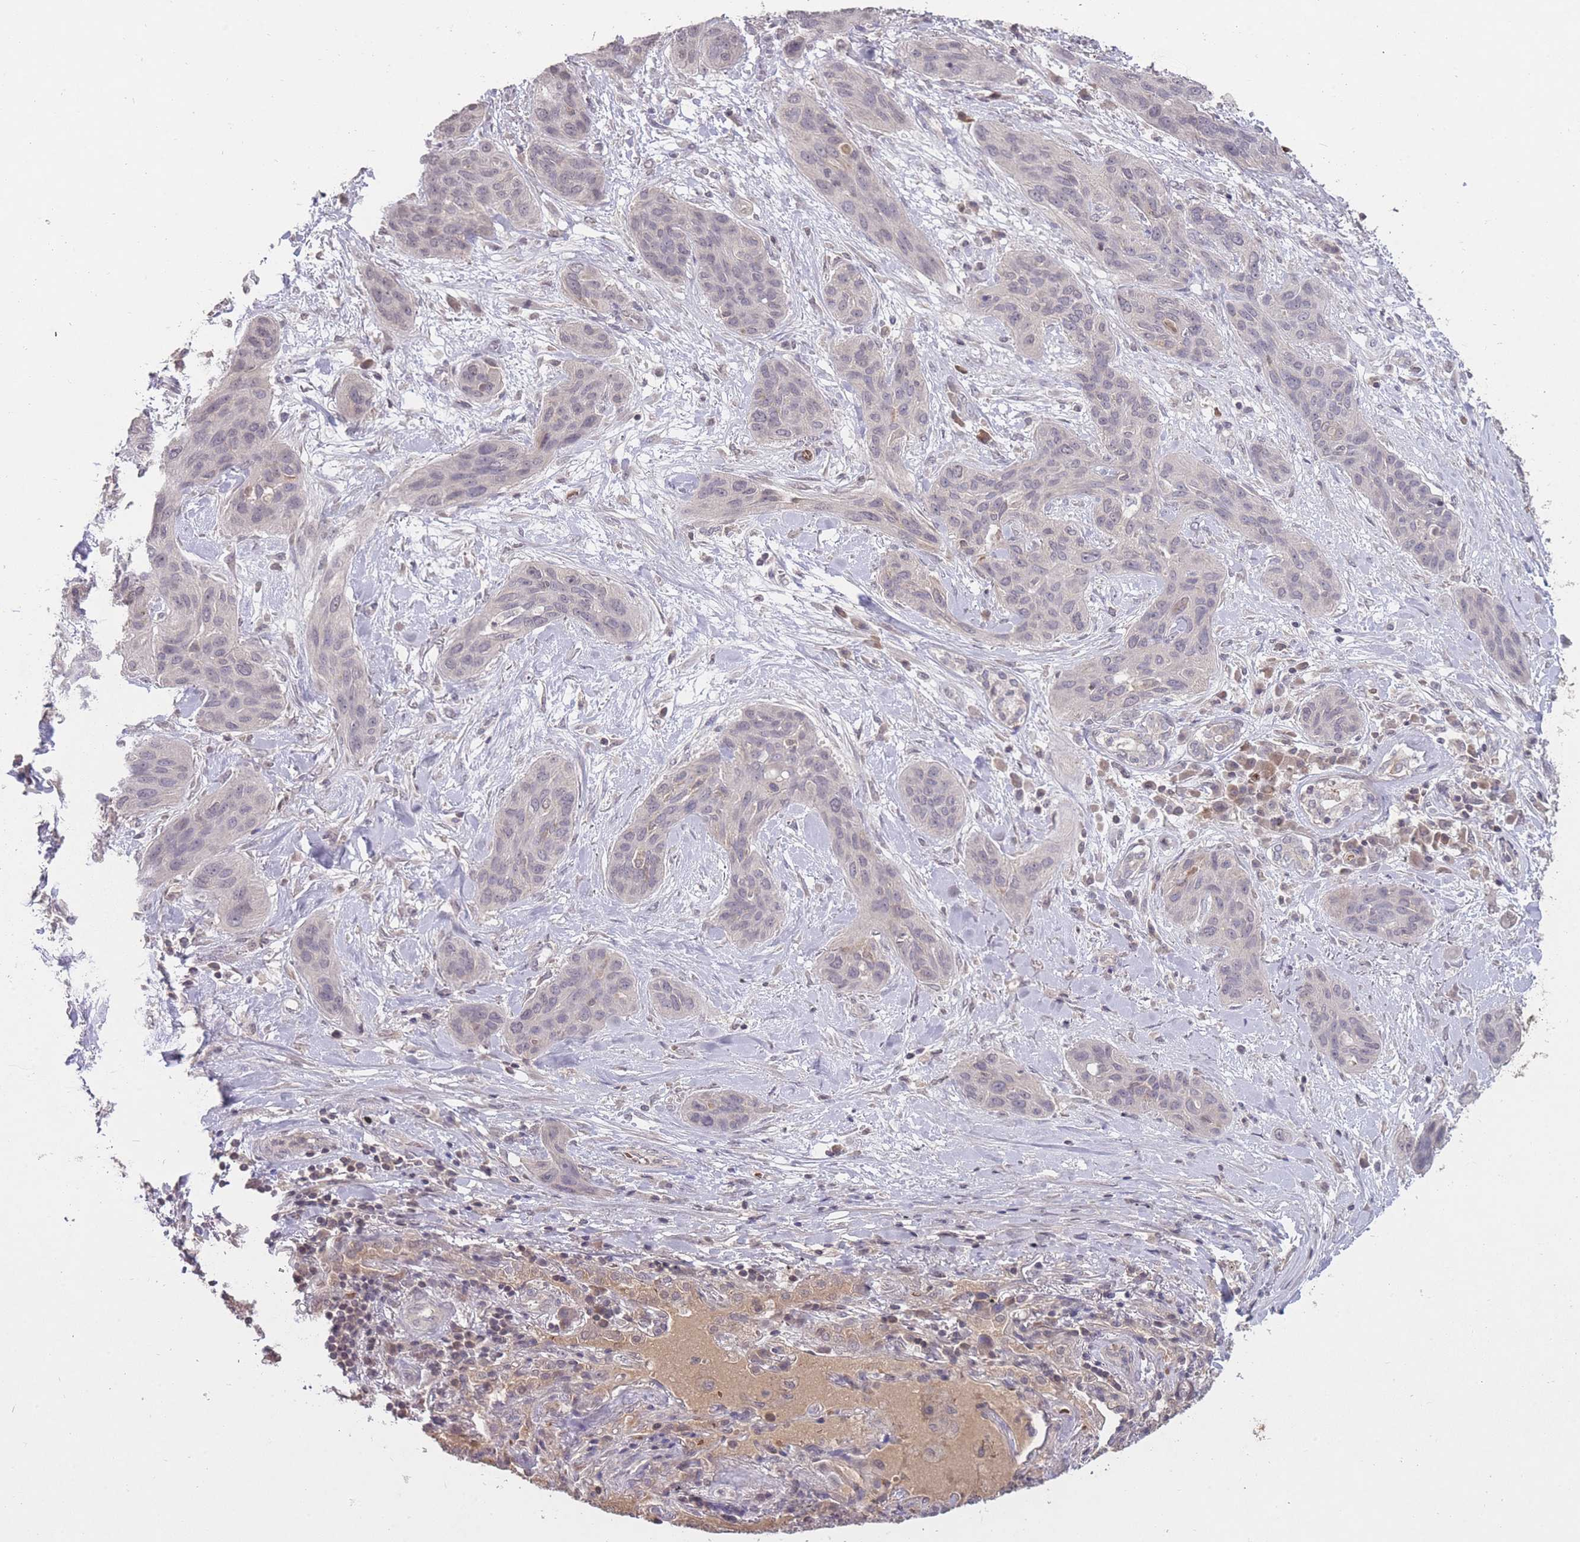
{"staining": {"intensity": "negative", "quantity": "none", "location": "none"}, "tissue": "lung cancer", "cell_type": "Tumor cells", "image_type": "cancer", "snomed": [{"axis": "morphology", "description": "Squamous cell carcinoma, NOS"}, {"axis": "topography", "description": "Lung"}], "caption": "There is no significant positivity in tumor cells of squamous cell carcinoma (lung).", "gene": "ADCYAP1R1", "patient": {"sex": "female", "age": 70}}